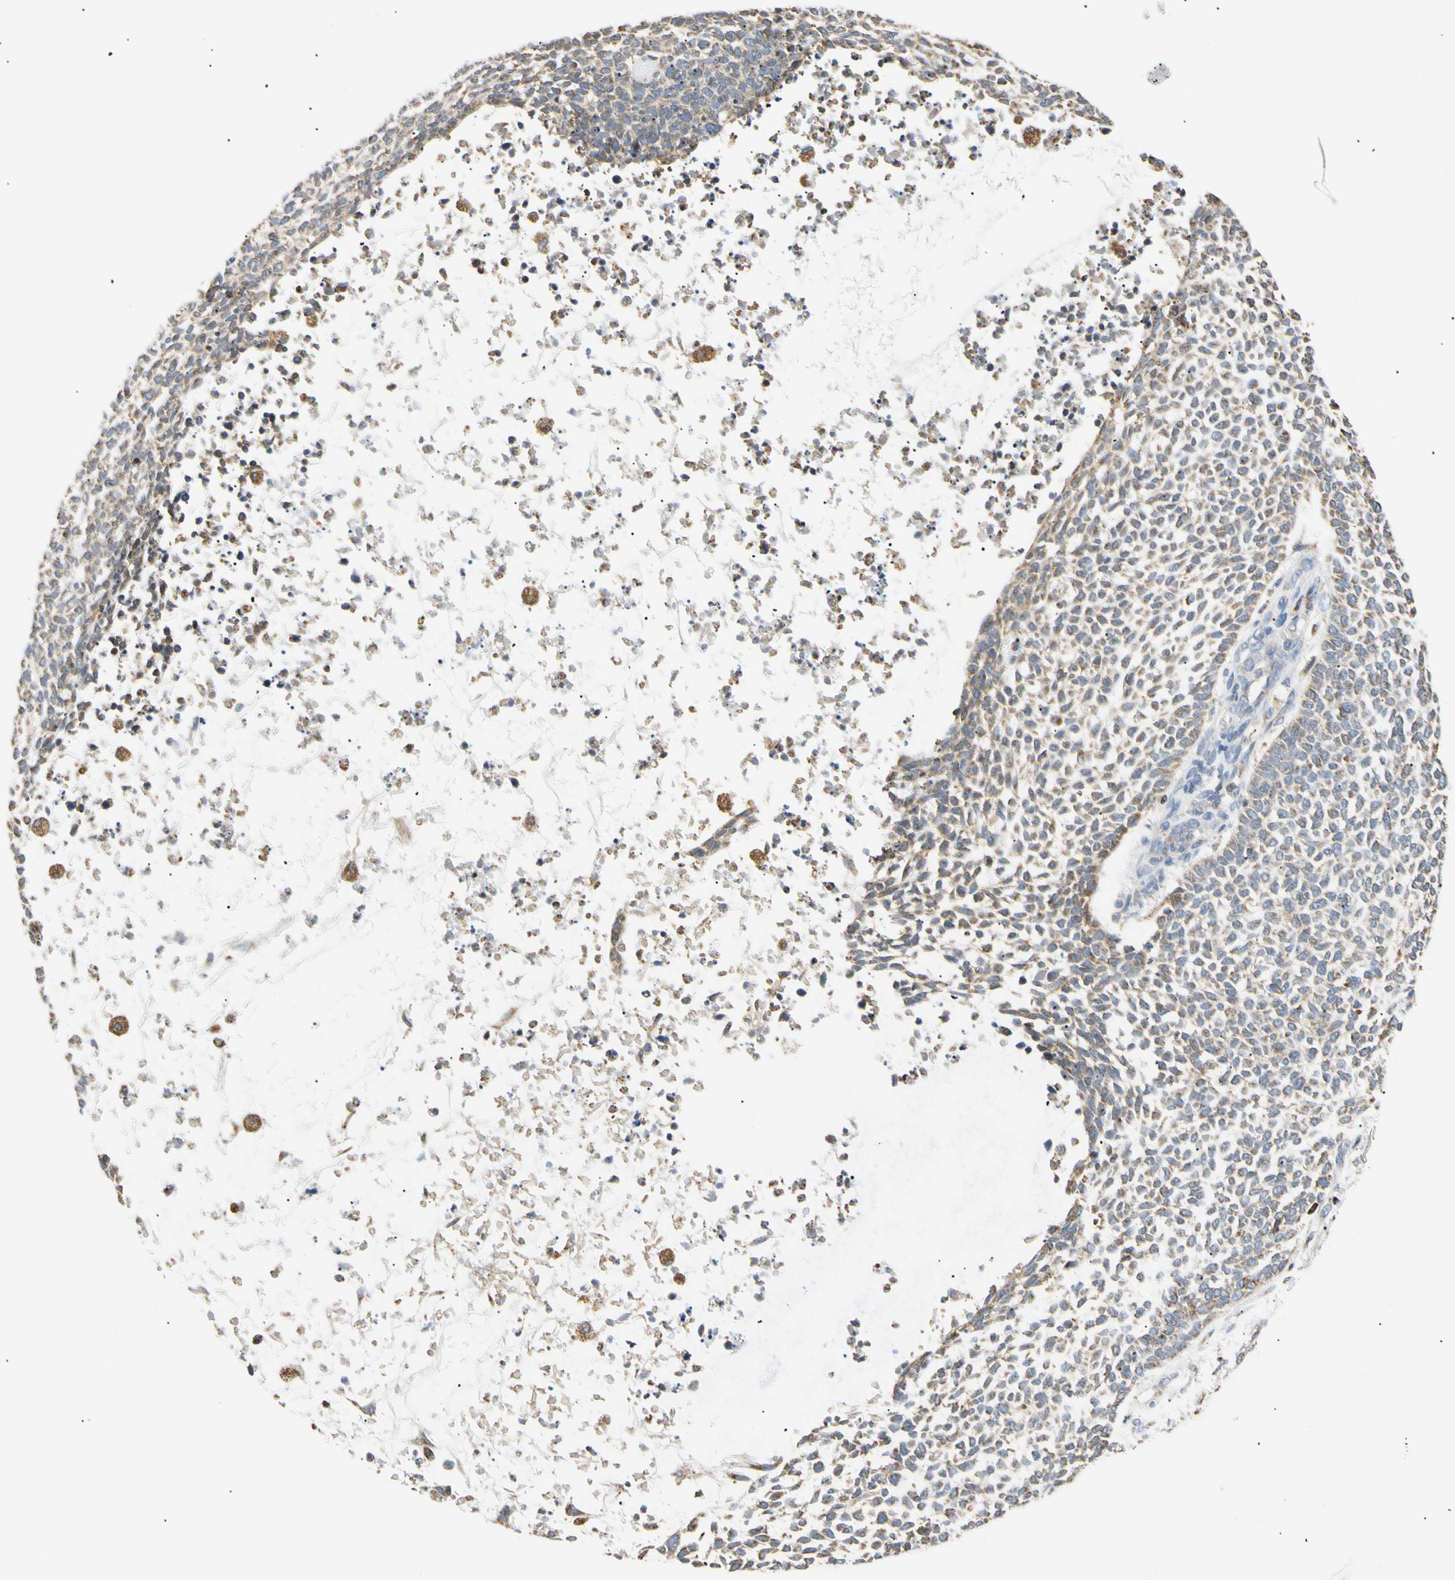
{"staining": {"intensity": "weak", "quantity": "25%-75%", "location": "cytoplasmic/membranous"}, "tissue": "skin cancer", "cell_type": "Tumor cells", "image_type": "cancer", "snomed": [{"axis": "morphology", "description": "Basal cell carcinoma"}, {"axis": "topography", "description": "Skin"}], "caption": "Immunohistochemistry (IHC) of human skin basal cell carcinoma exhibits low levels of weak cytoplasmic/membranous staining in approximately 25%-75% of tumor cells. The staining was performed using DAB to visualize the protein expression in brown, while the nuclei were stained in blue with hematoxylin (Magnification: 20x).", "gene": "PLGRKT", "patient": {"sex": "female", "age": 84}}